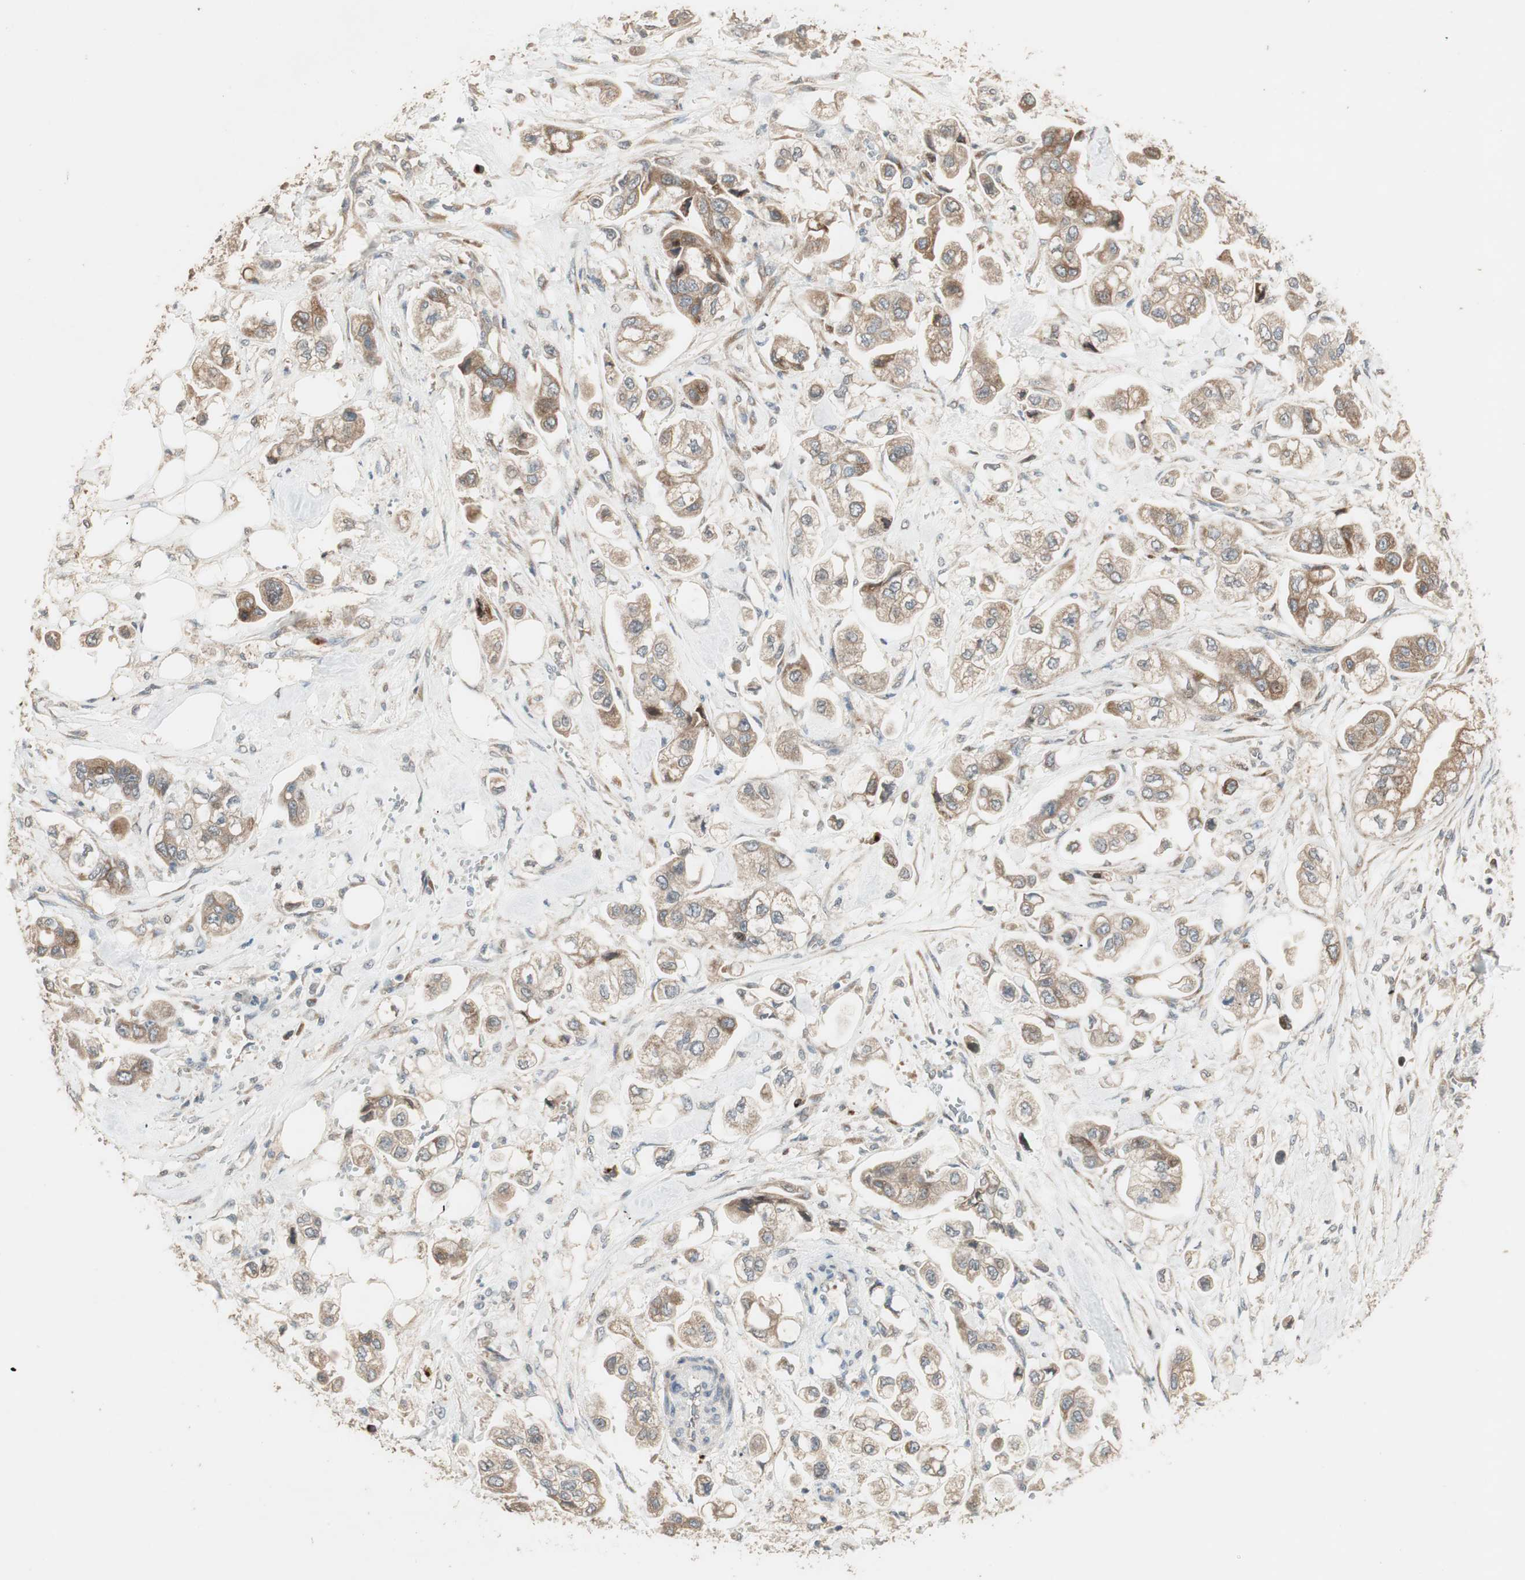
{"staining": {"intensity": "moderate", "quantity": ">75%", "location": "cytoplasmic/membranous"}, "tissue": "stomach cancer", "cell_type": "Tumor cells", "image_type": "cancer", "snomed": [{"axis": "morphology", "description": "Adenocarcinoma, NOS"}, {"axis": "topography", "description": "Stomach"}], "caption": "Protein analysis of stomach cancer (adenocarcinoma) tissue reveals moderate cytoplasmic/membranous expression in approximately >75% of tumor cells.", "gene": "RARRES1", "patient": {"sex": "male", "age": 62}}